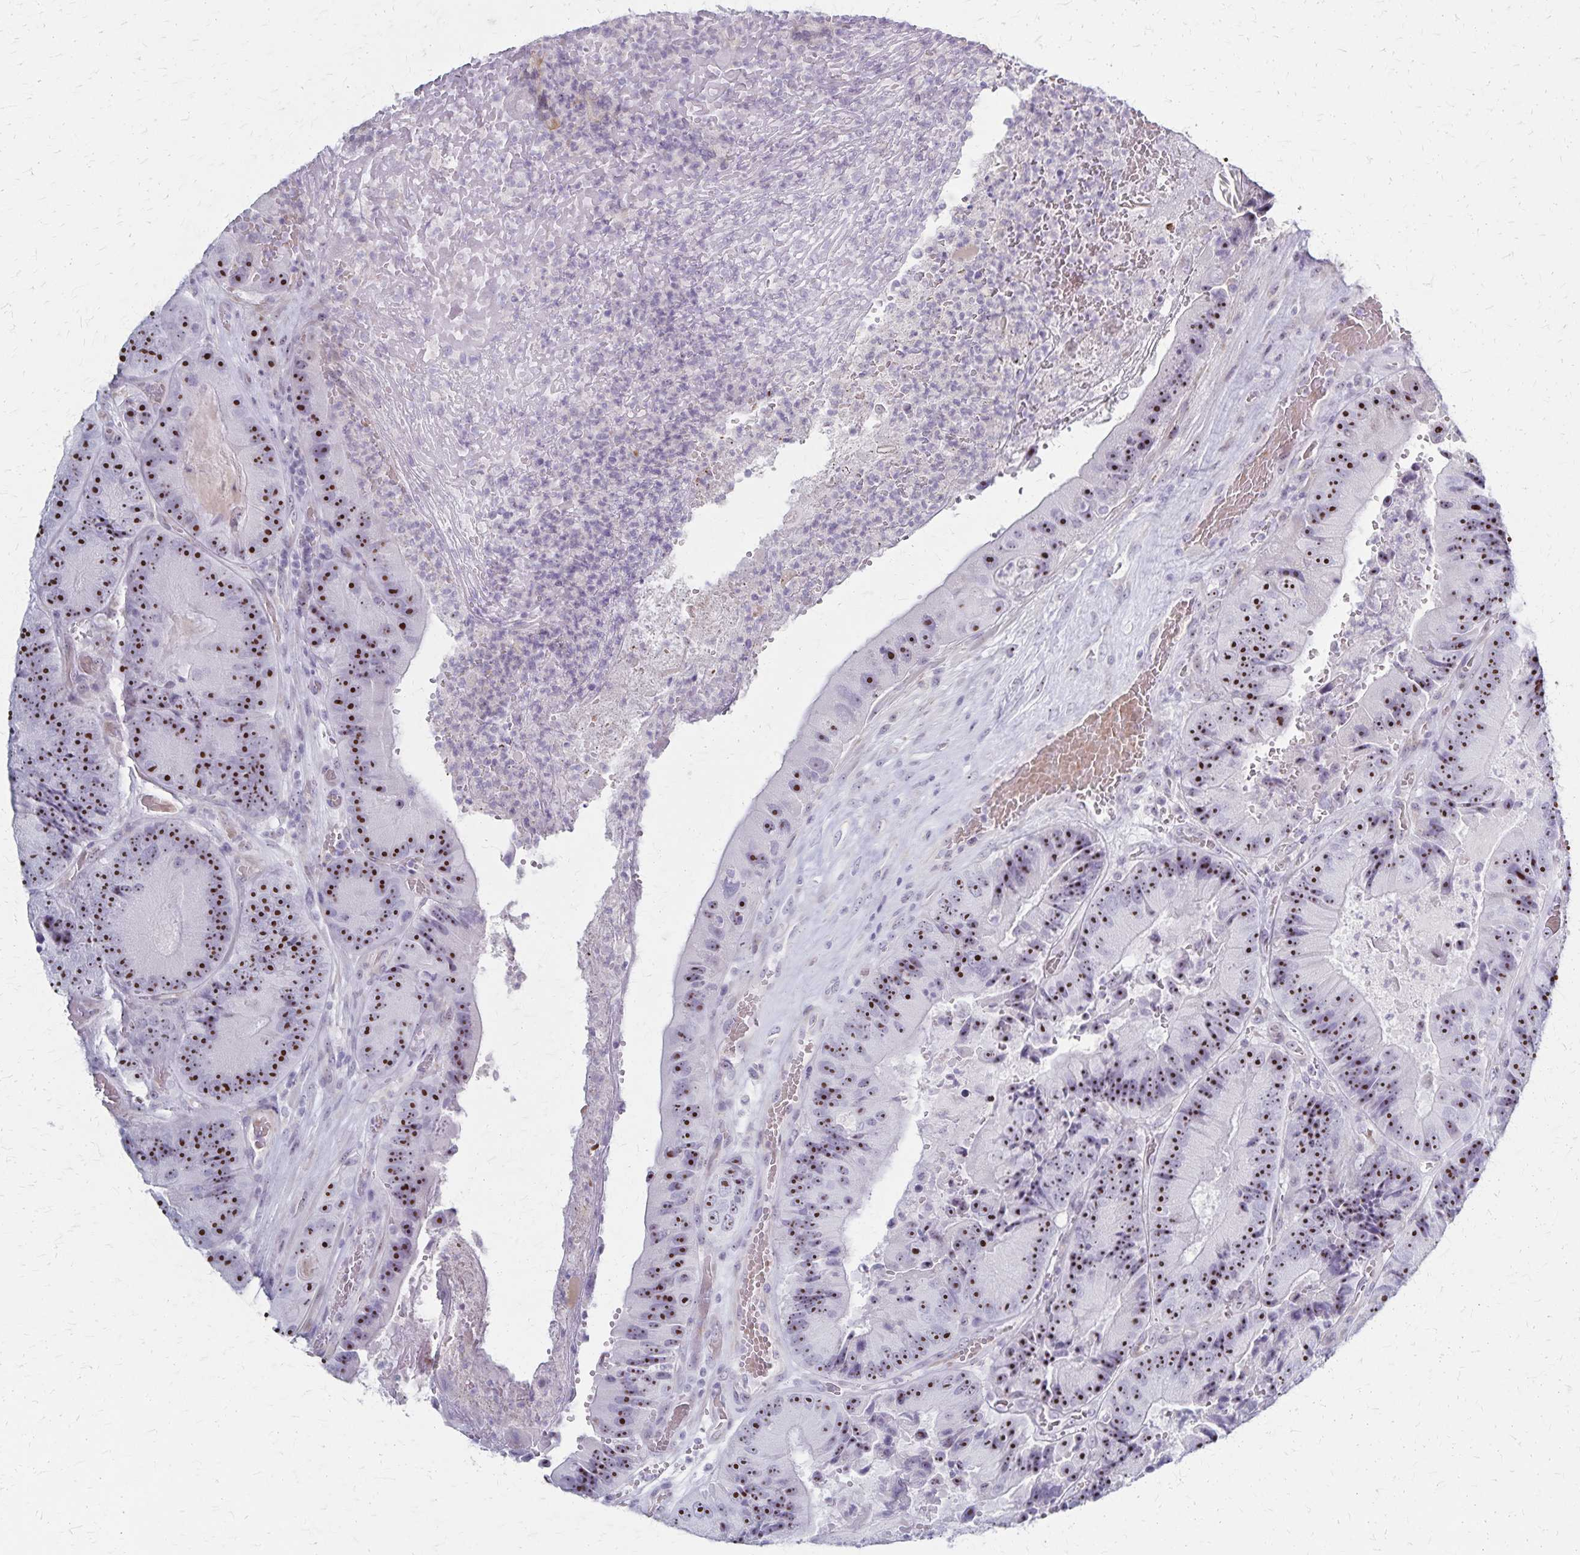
{"staining": {"intensity": "strong", "quantity": ">75%", "location": "nuclear"}, "tissue": "colorectal cancer", "cell_type": "Tumor cells", "image_type": "cancer", "snomed": [{"axis": "morphology", "description": "Adenocarcinoma, NOS"}, {"axis": "topography", "description": "Colon"}], "caption": "Human adenocarcinoma (colorectal) stained with a protein marker shows strong staining in tumor cells.", "gene": "DLK2", "patient": {"sex": "female", "age": 86}}